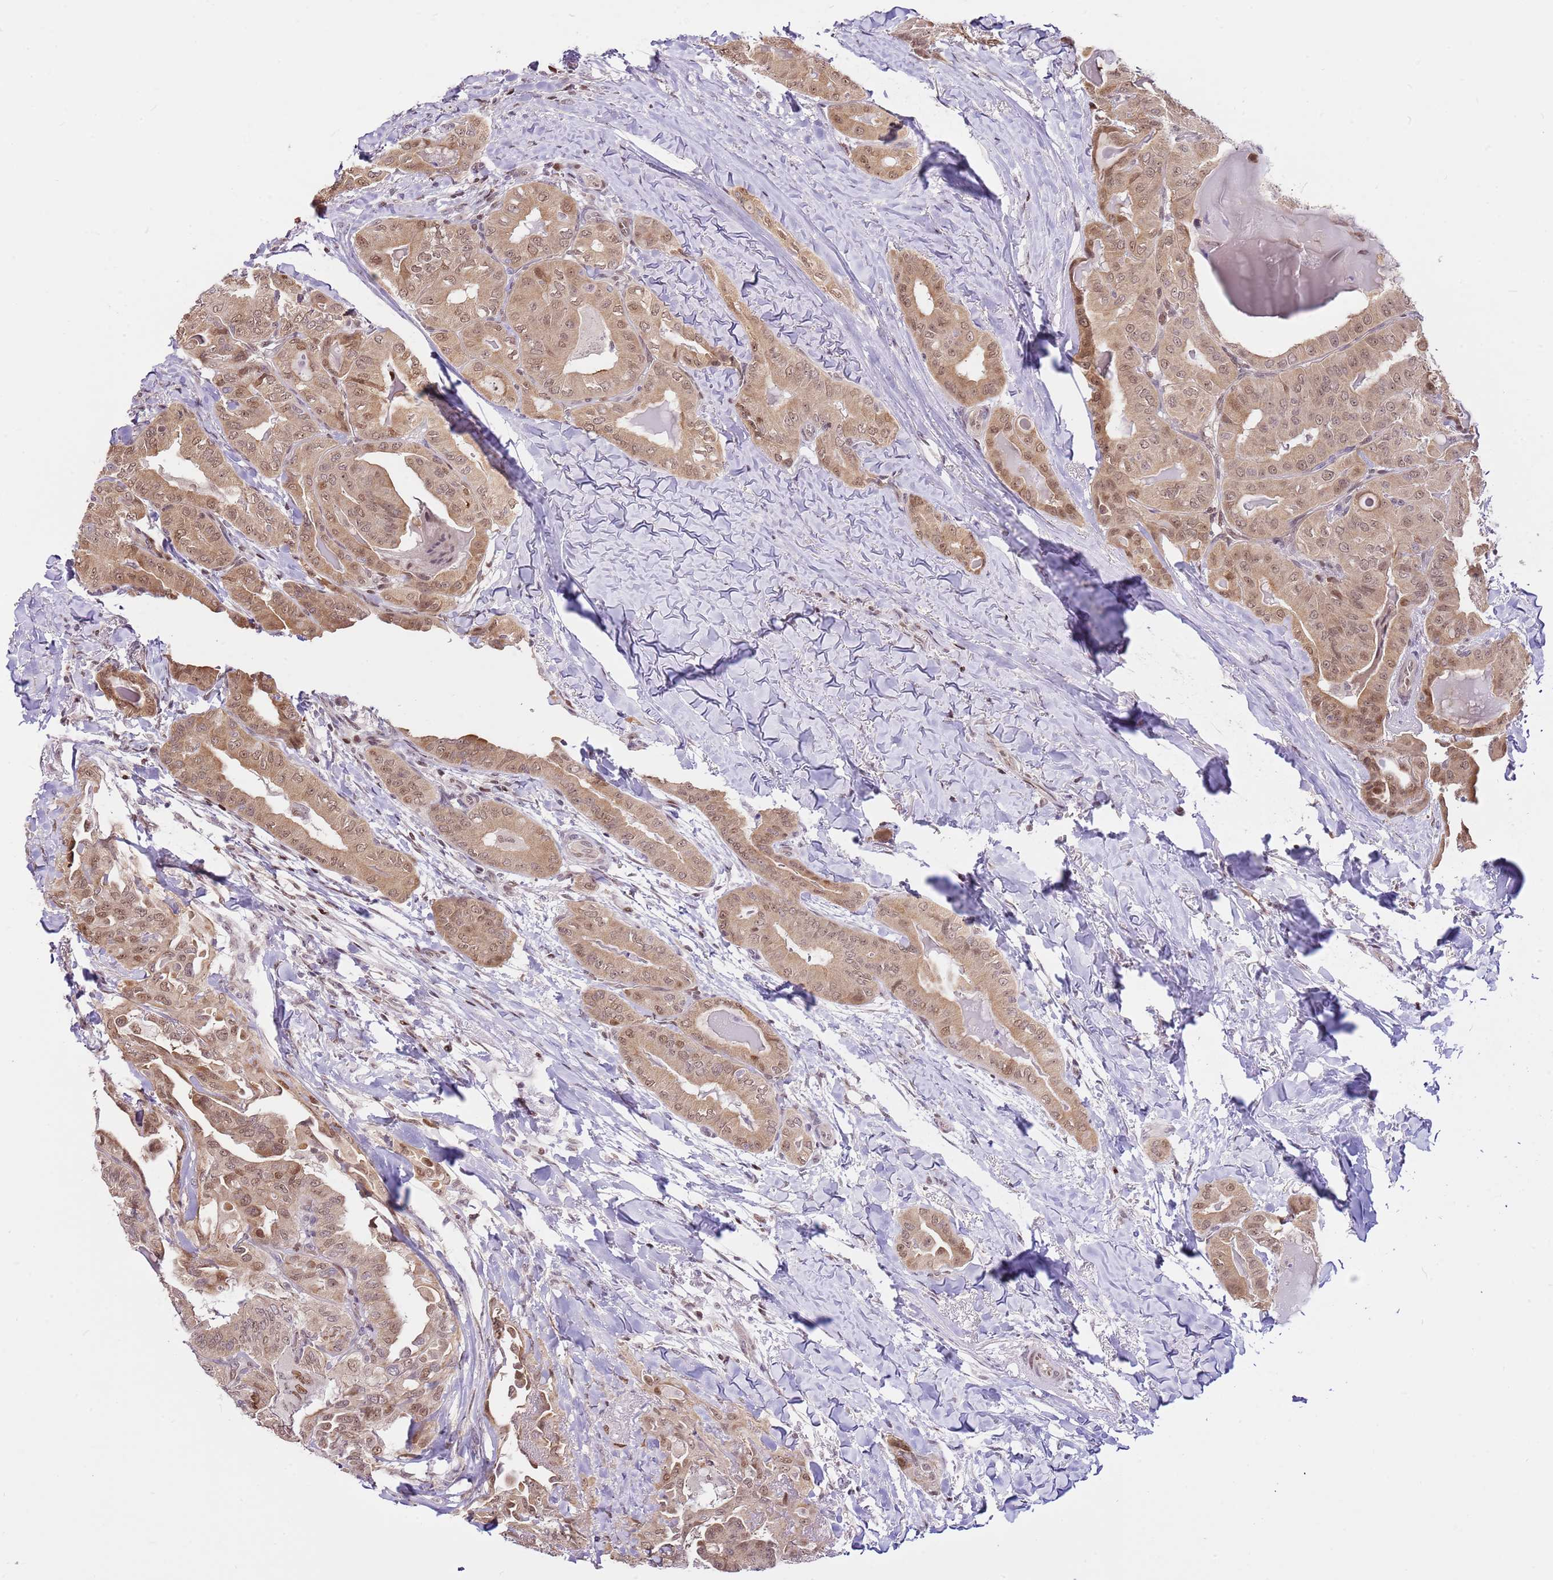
{"staining": {"intensity": "moderate", "quantity": ">75%", "location": "cytoplasmic/membranous,nuclear"}, "tissue": "thyroid cancer", "cell_type": "Tumor cells", "image_type": "cancer", "snomed": [{"axis": "morphology", "description": "Papillary adenocarcinoma, NOS"}, {"axis": "topography", "description": "Thyroid gland"}], "caption": "DAB immunohistochemical staining of thyroid papillary adenocarcinoma reveals moderate cytoplasmic/membranous and nuclear protein positivity in about >75% of tumor cells.", "gene": "RFK", "patient": {"sex": "female", "age": 68}}